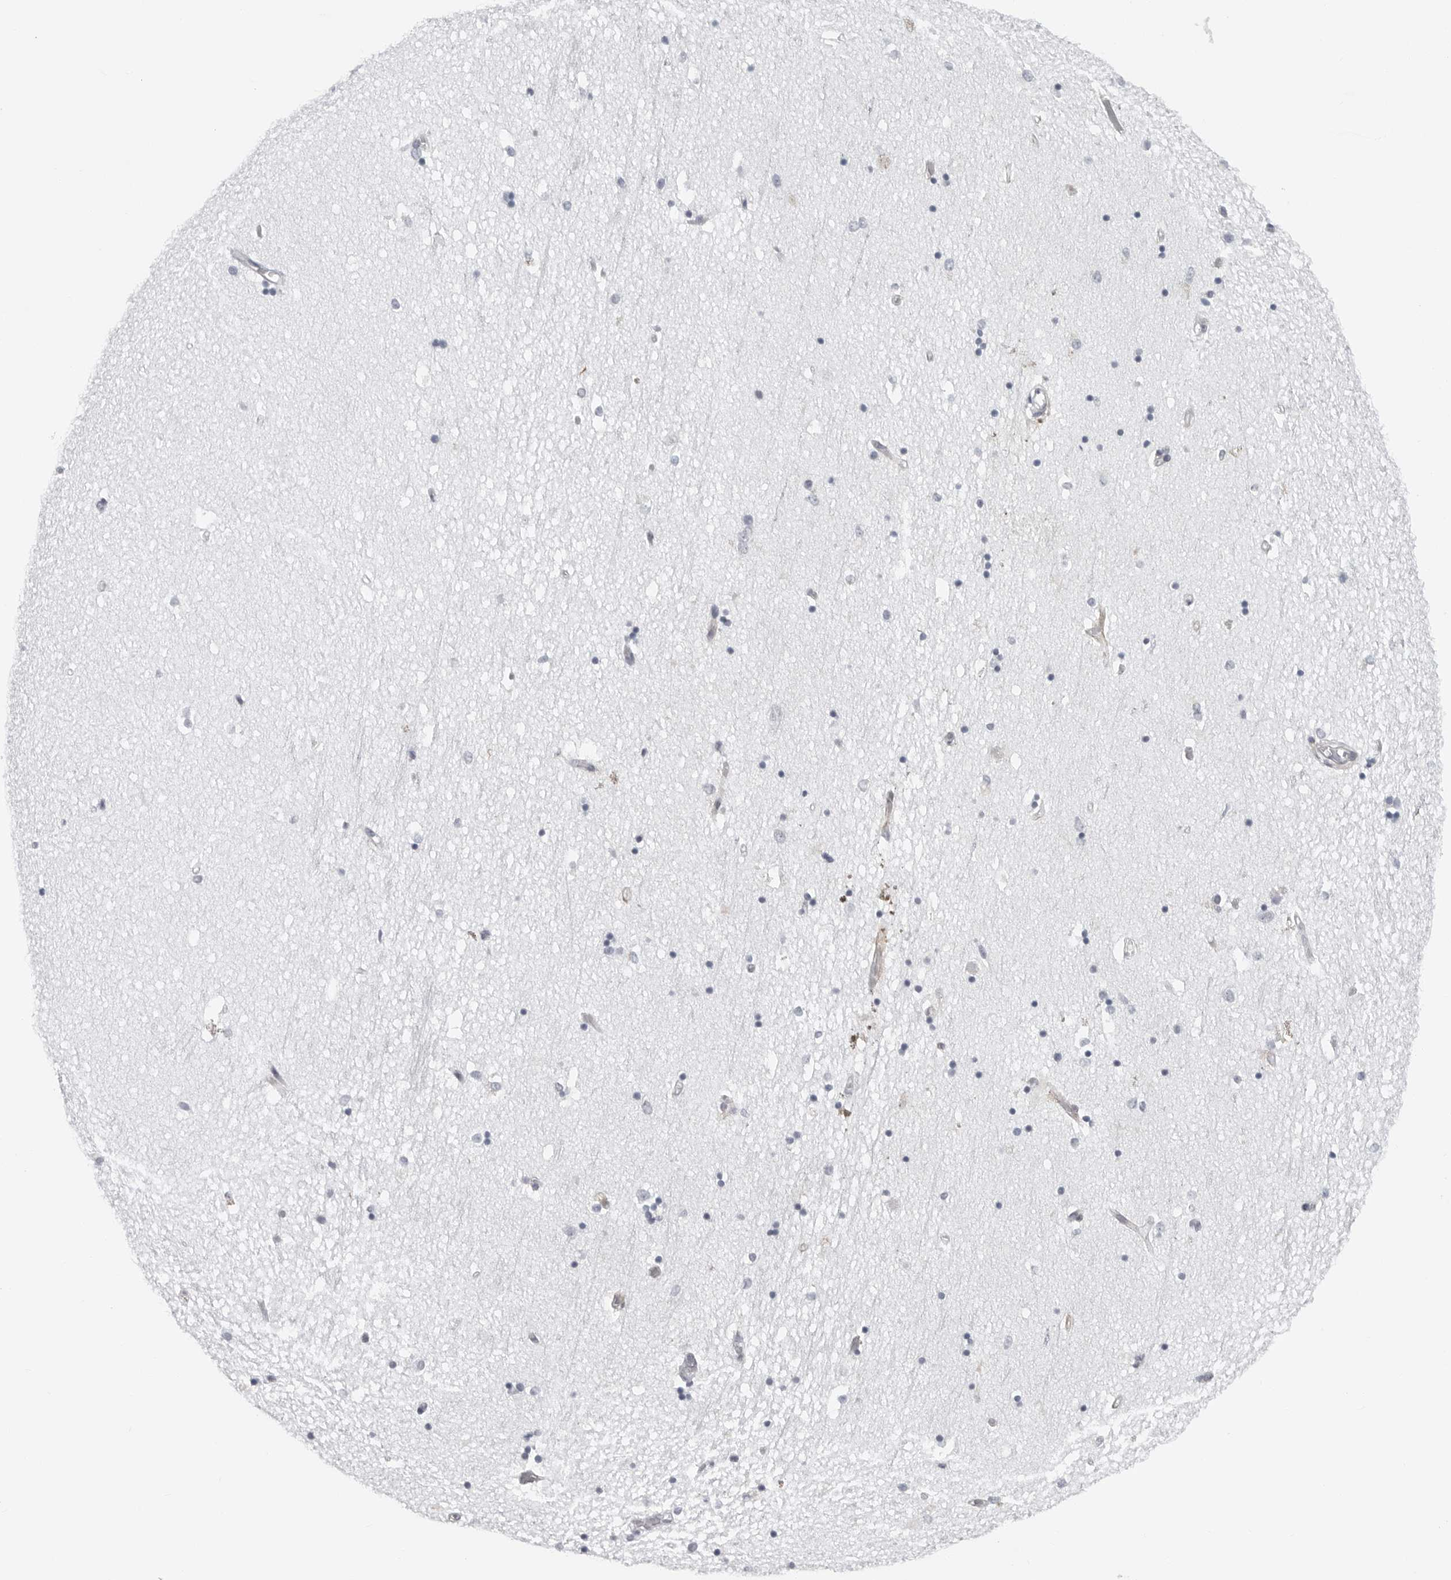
{"staining": {"intensity": "negative", "quantity": "none", "location": "none"}, "tissue": "hippocampus", "cell_type": "Glial cells", "image_type": "normal", "snomed": [{"axis": "morphology", "description": "Normal tissue, NOS"}, {"axis": "topography", "description": "Hippocampus"}], "caption": "This is a photomicrograph of immunohistochemistry staining of benign hippocampus, which shows no positivity in glial cells. (Brightfield microscopy of DAB immunohistochemistry at high magnification).", "gene": "FAM135B", "patient": {"sex": "male", "age": 45}}